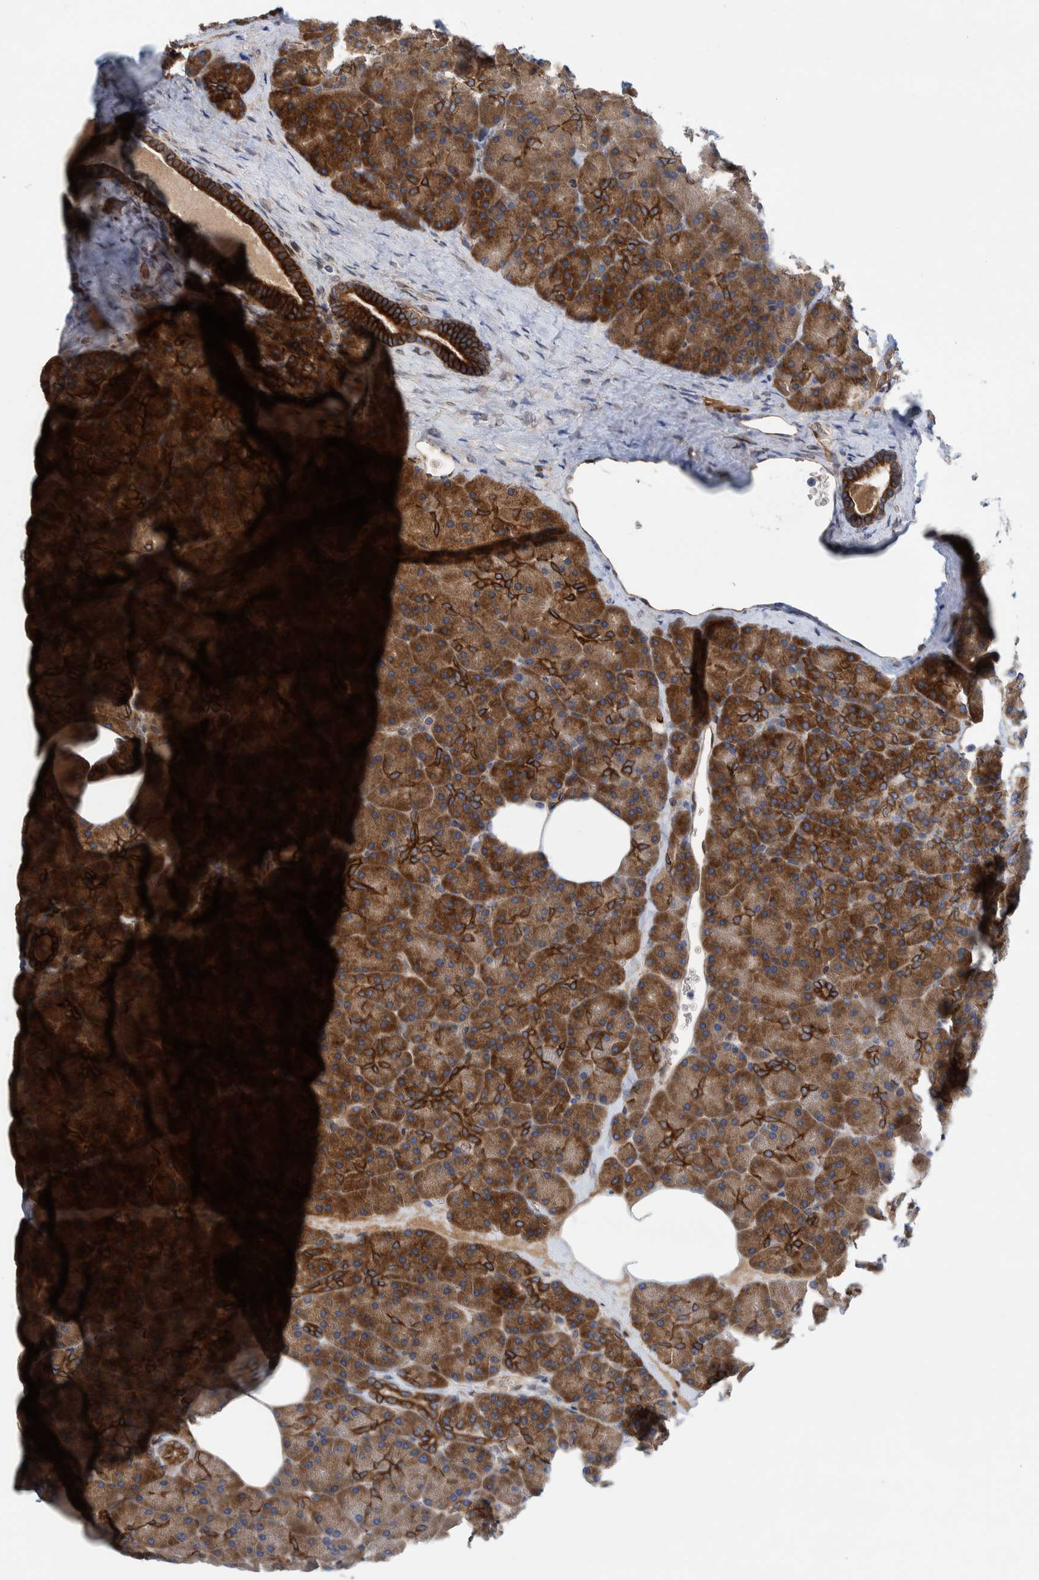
{"staining": {"intensity": "strong", "quantity": ">75%", "location": "cytoplasmic/membranous"}, "tissue": "pancreas", "cell_type": "Exocrine glandular cells", "image_type": "normal", "snomed": [{"axis": "morphology", "description": "Normal tissue, NOS"}, {"axis": "morphology", "description": "Carcinoid, malignant, NOS"}, {"axis": "topography", "description": "Pancreas"}], "caption": "A brown stain labels strong cytoplasmic/membranous expression of a protein in exocrine glandular cells of normal human pancreas. Immunohistochemistry (ihc) stains the protein of interest in brown and the nuclei are stained blue.", "gene": "THEM6", "patient": {"sex": "female", "age": 35}}